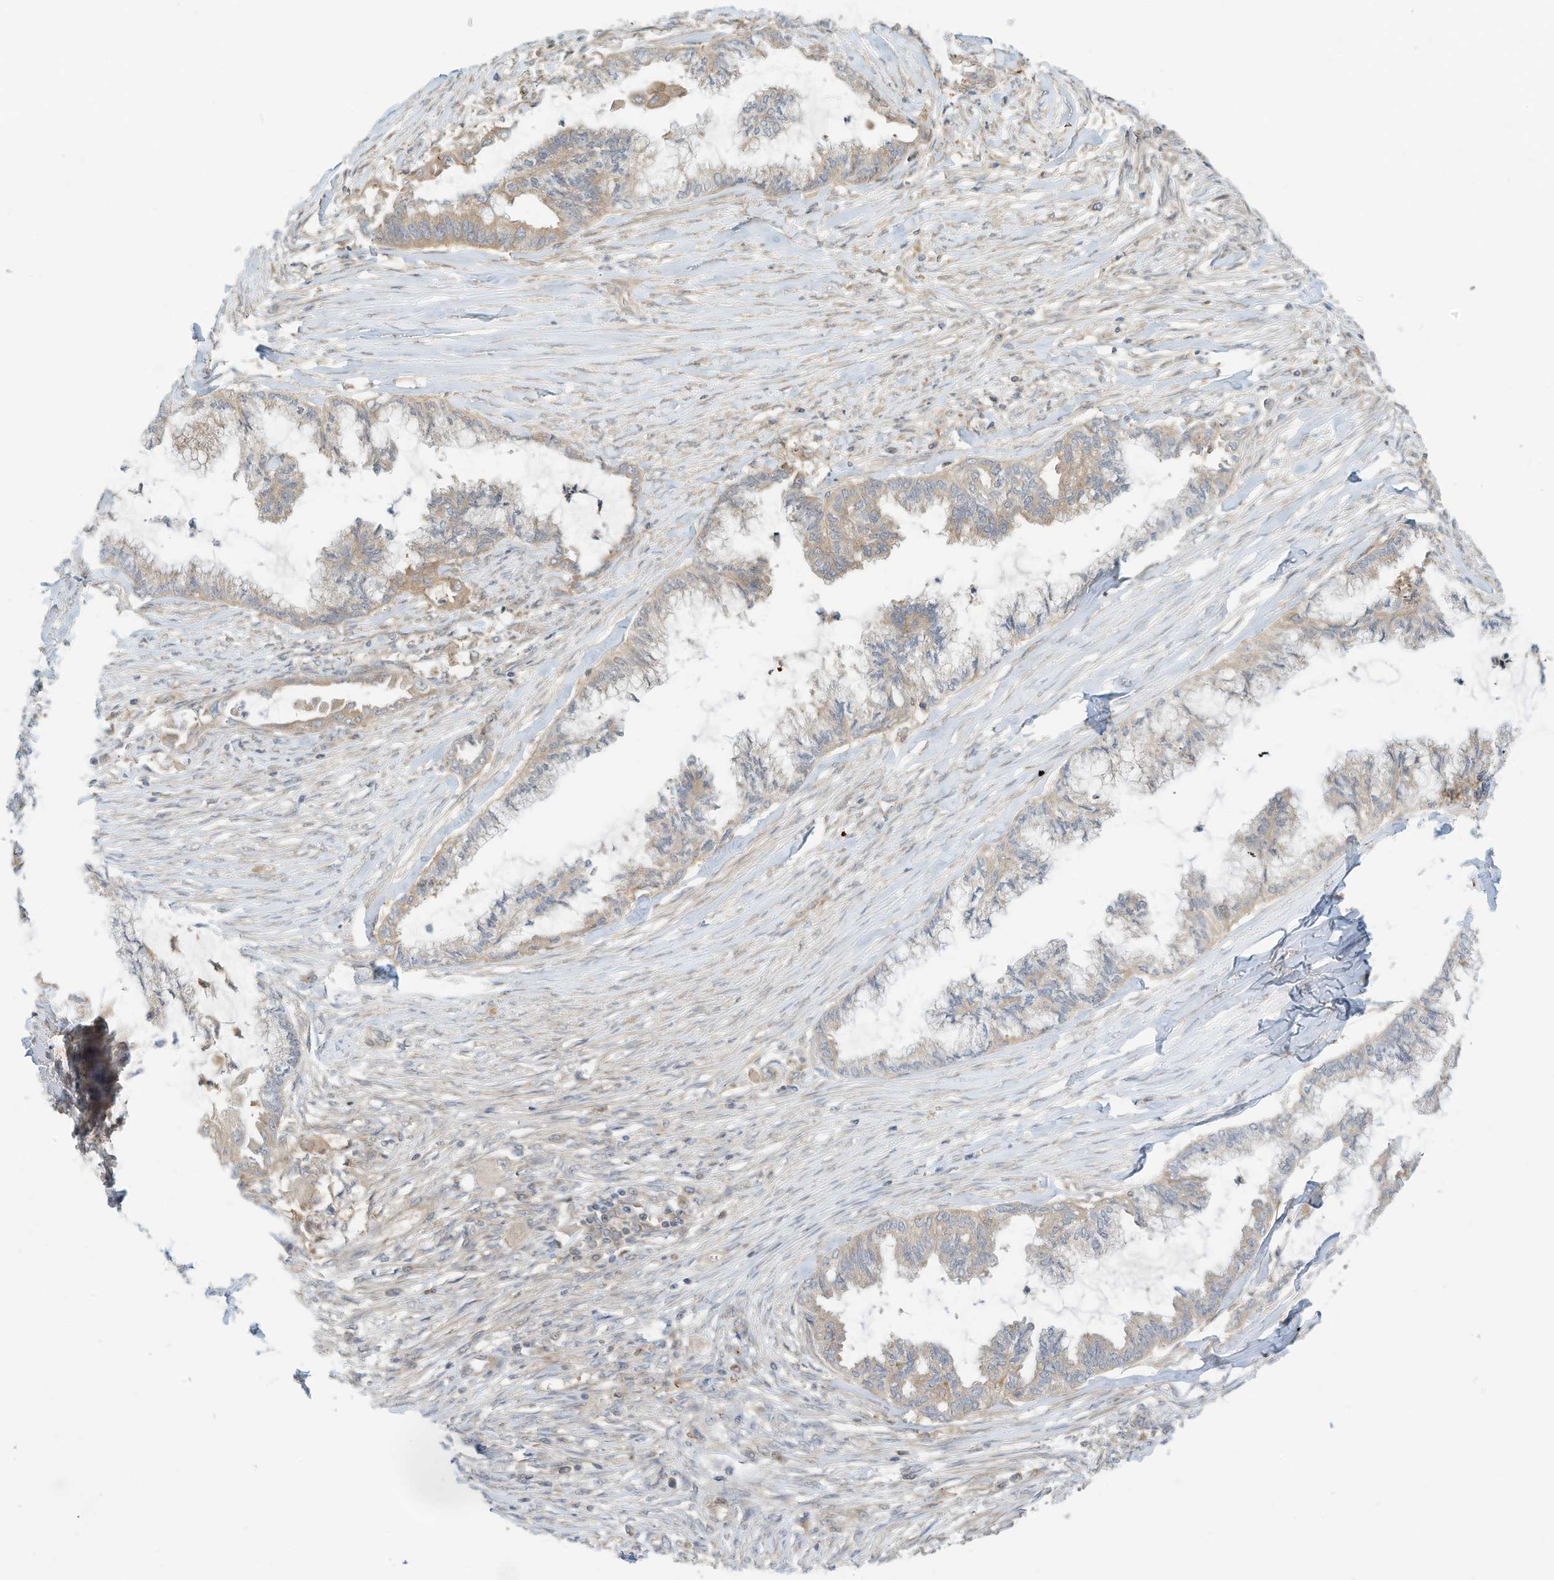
{"staining": {"intensity": "weak", "quantity": "<25%", "location": "cytoplasmic/membranous"}, "tissue": "endometrial cancer", "cell_type": "Tumor cells", "image_type": "cancer", "snomed": [{"axis": "morphology", "description": "Adenocarcinoma, NOS"}, {"axis": "topography", "description": "Endometrium"}], "caption": "Tumor cells are negative for brown protein staining in adenocarcinoma (endometrial).", "gene": "OFD1", "patient": {"sex": "female", "age": 86}}